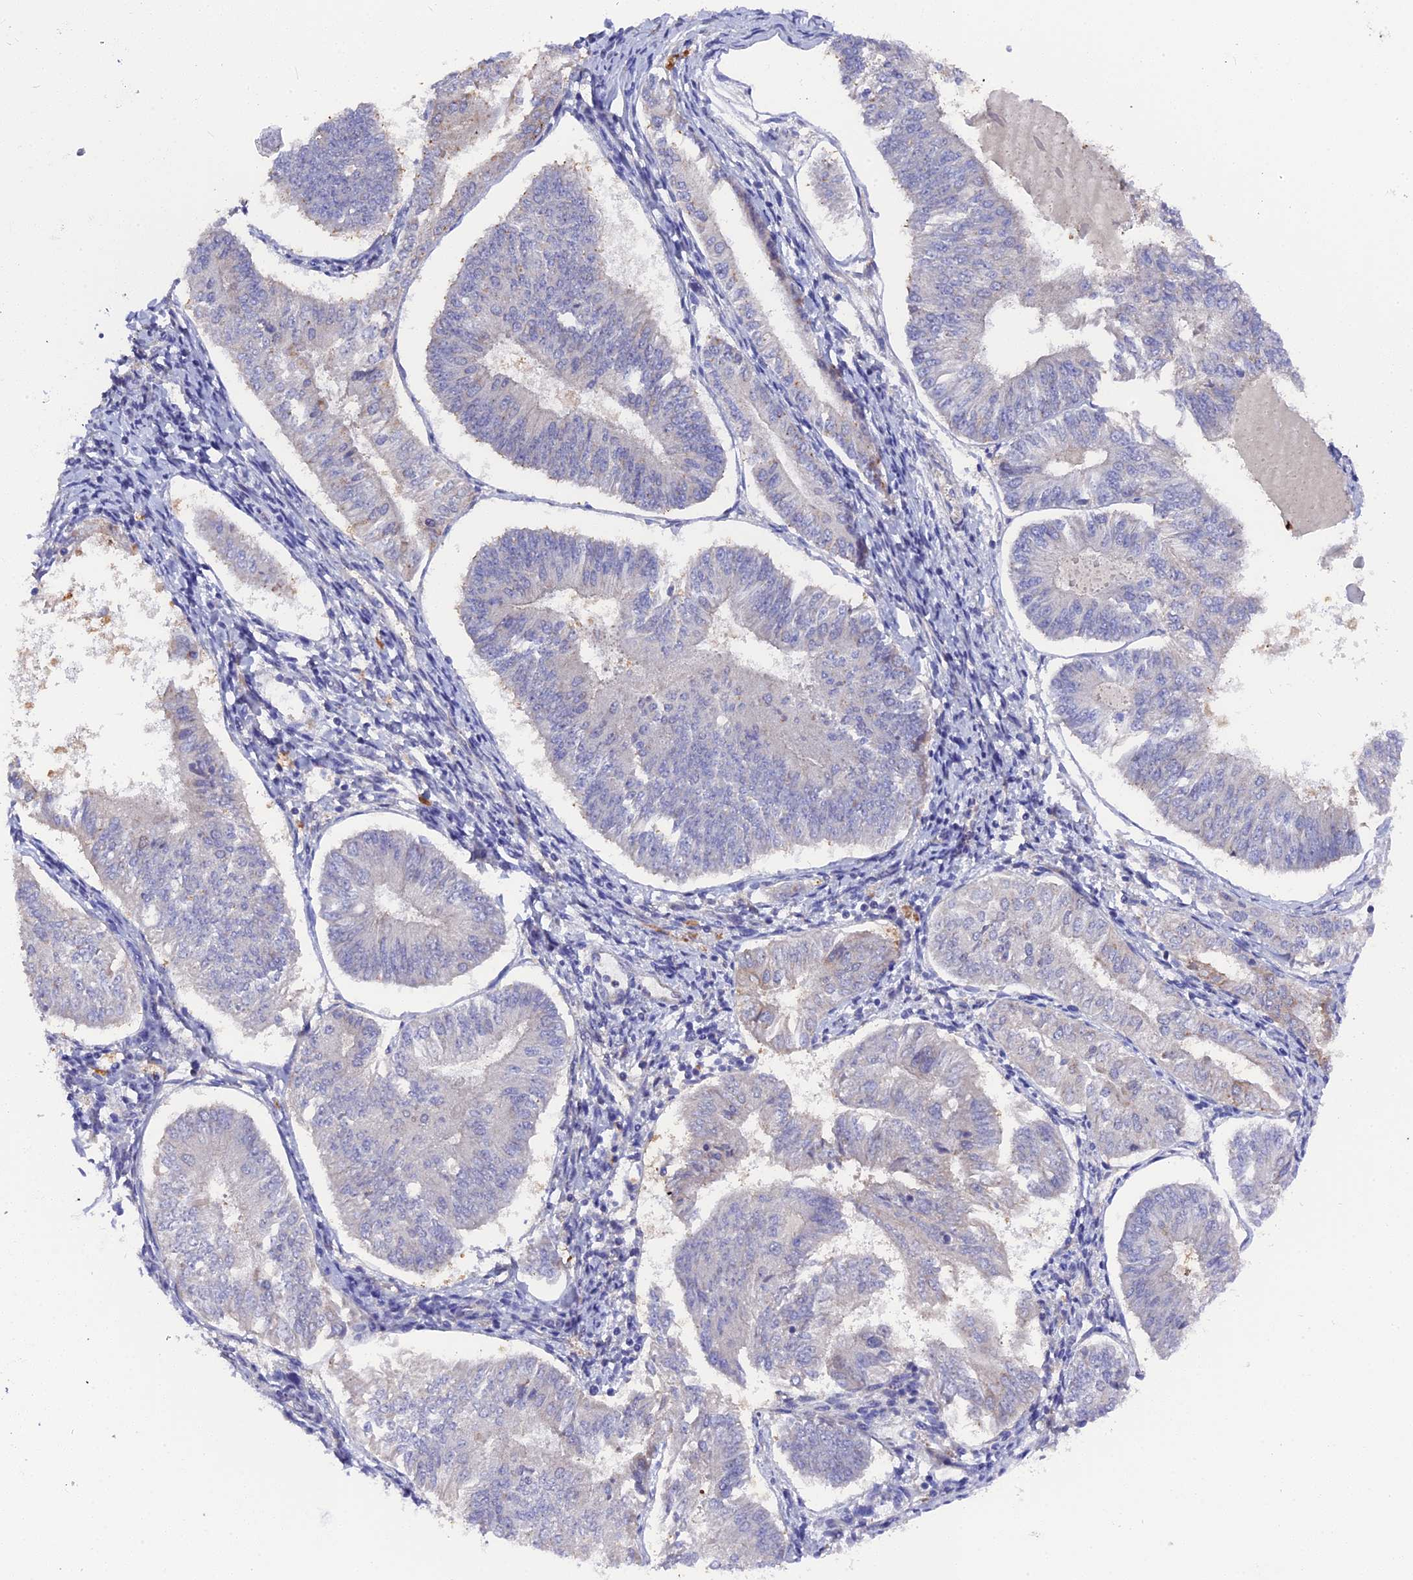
{"staining": {"intensity": "negative", "quantity": "none", "location": "none"}, "tissue": "endometrial cancer", "cell_type": "Tumor cells", "image_type": "cancer", "snomed": [{"axis": "morphology", "description": "Adenocarcinoma, NOS"}, {"axis": "topography", "description": "Endometrium"}], "caption": "Immunohistochemistry histopathology image of human endometrial adenocarcinoma stained for a protein (brown), which displays no positivity in tumor cells.", "gene": "ZCCHC2", "patient": {"sex": "female", "age": 58}}